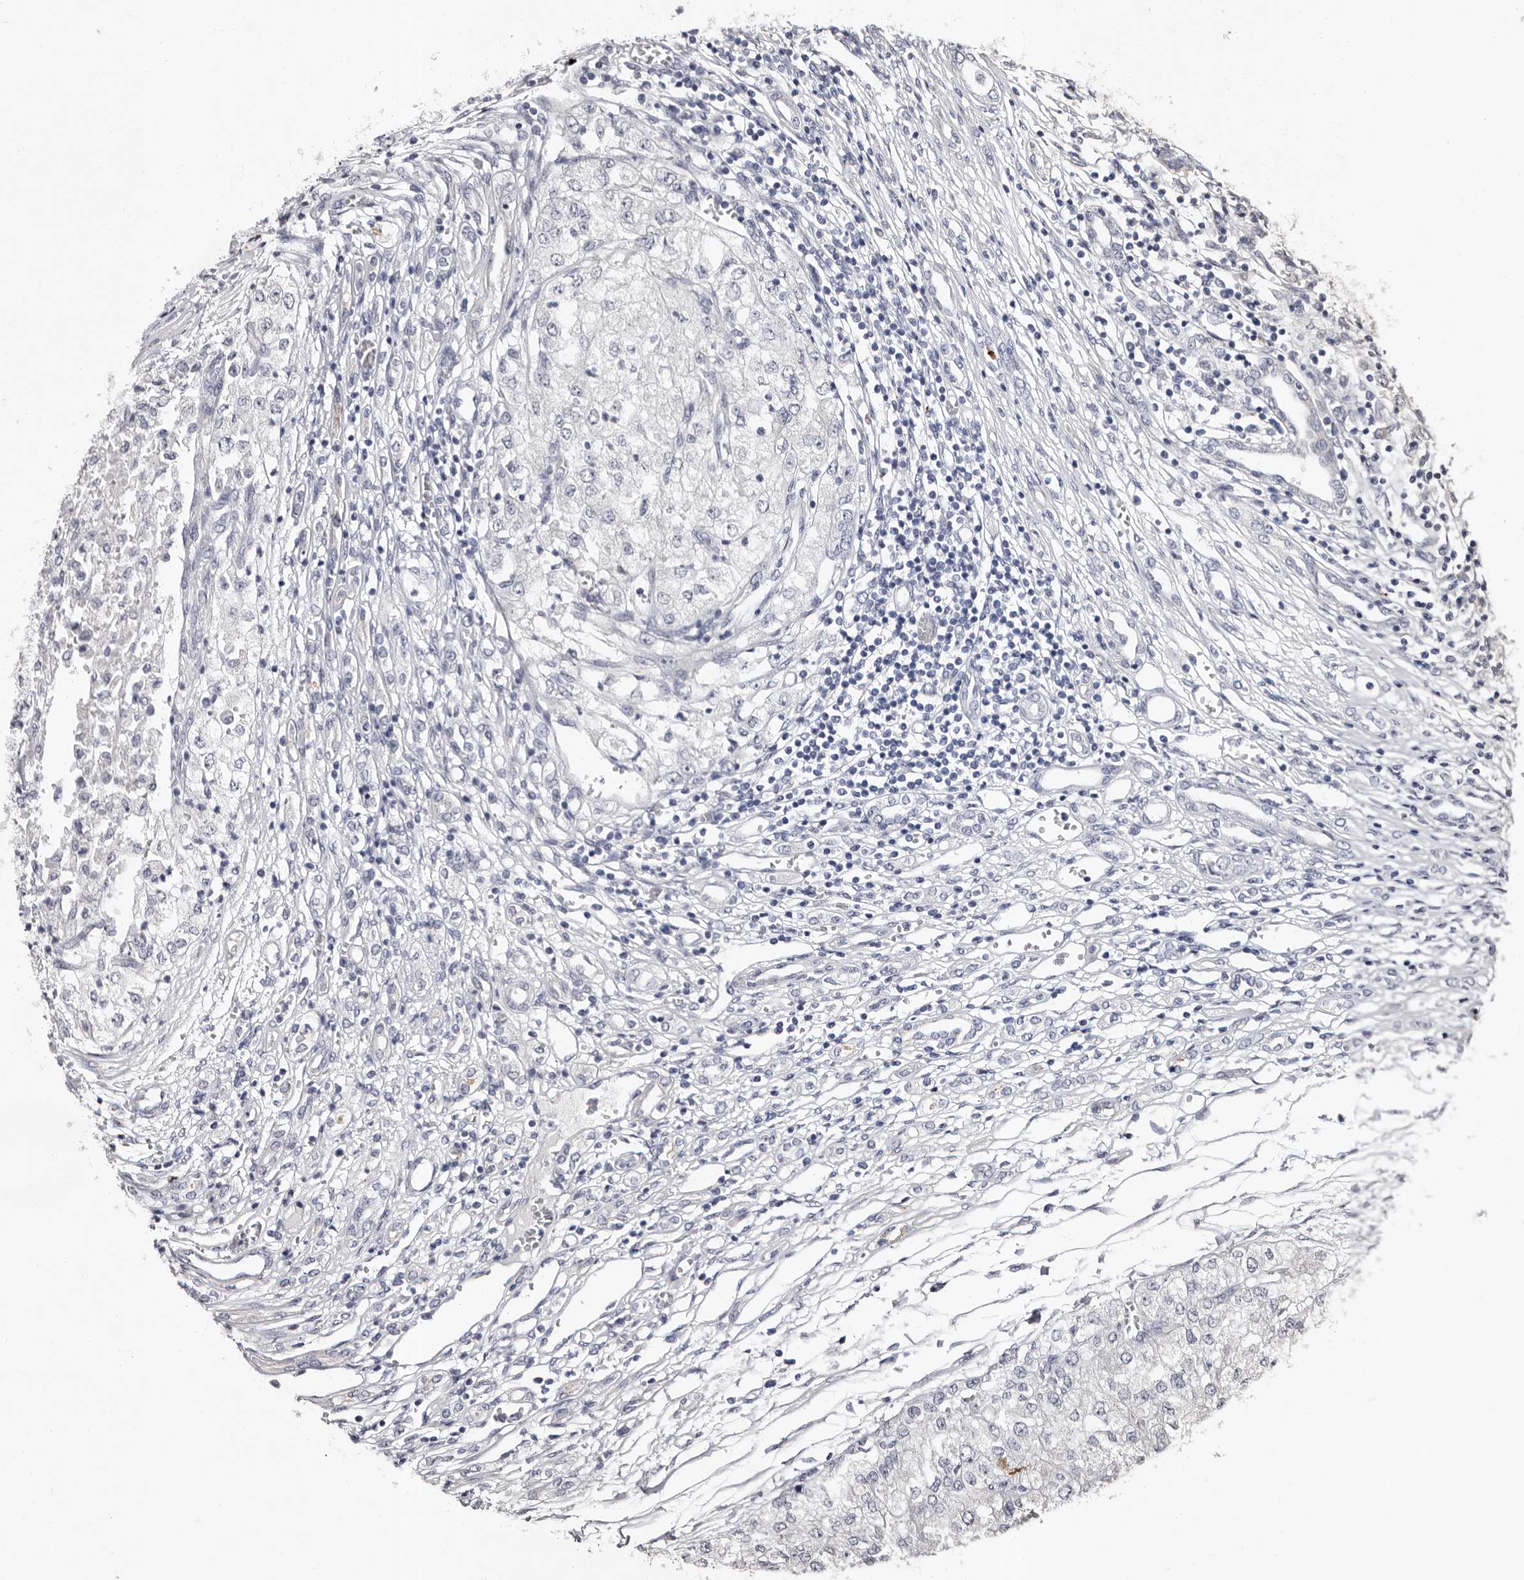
{"staining": {"intensity": "negative", "quantity": "none", "location": "none"}, "tissue": "renal cancer", "cell_type": "Tumor cells", "image_type": "cancer", "snomed": [{"axis": "morphology", "description": "Adenocarcinoma, NOS"}, {"axis": "topography", "description": "Kidney"}], "caption": "Renal cancer was stained to show a protein in brown. There is no significant expression in tumor cells. Nuclei are stained in blue.", "gene": "FAM91A1", "patient": {"sex": "female", "age": 54}}